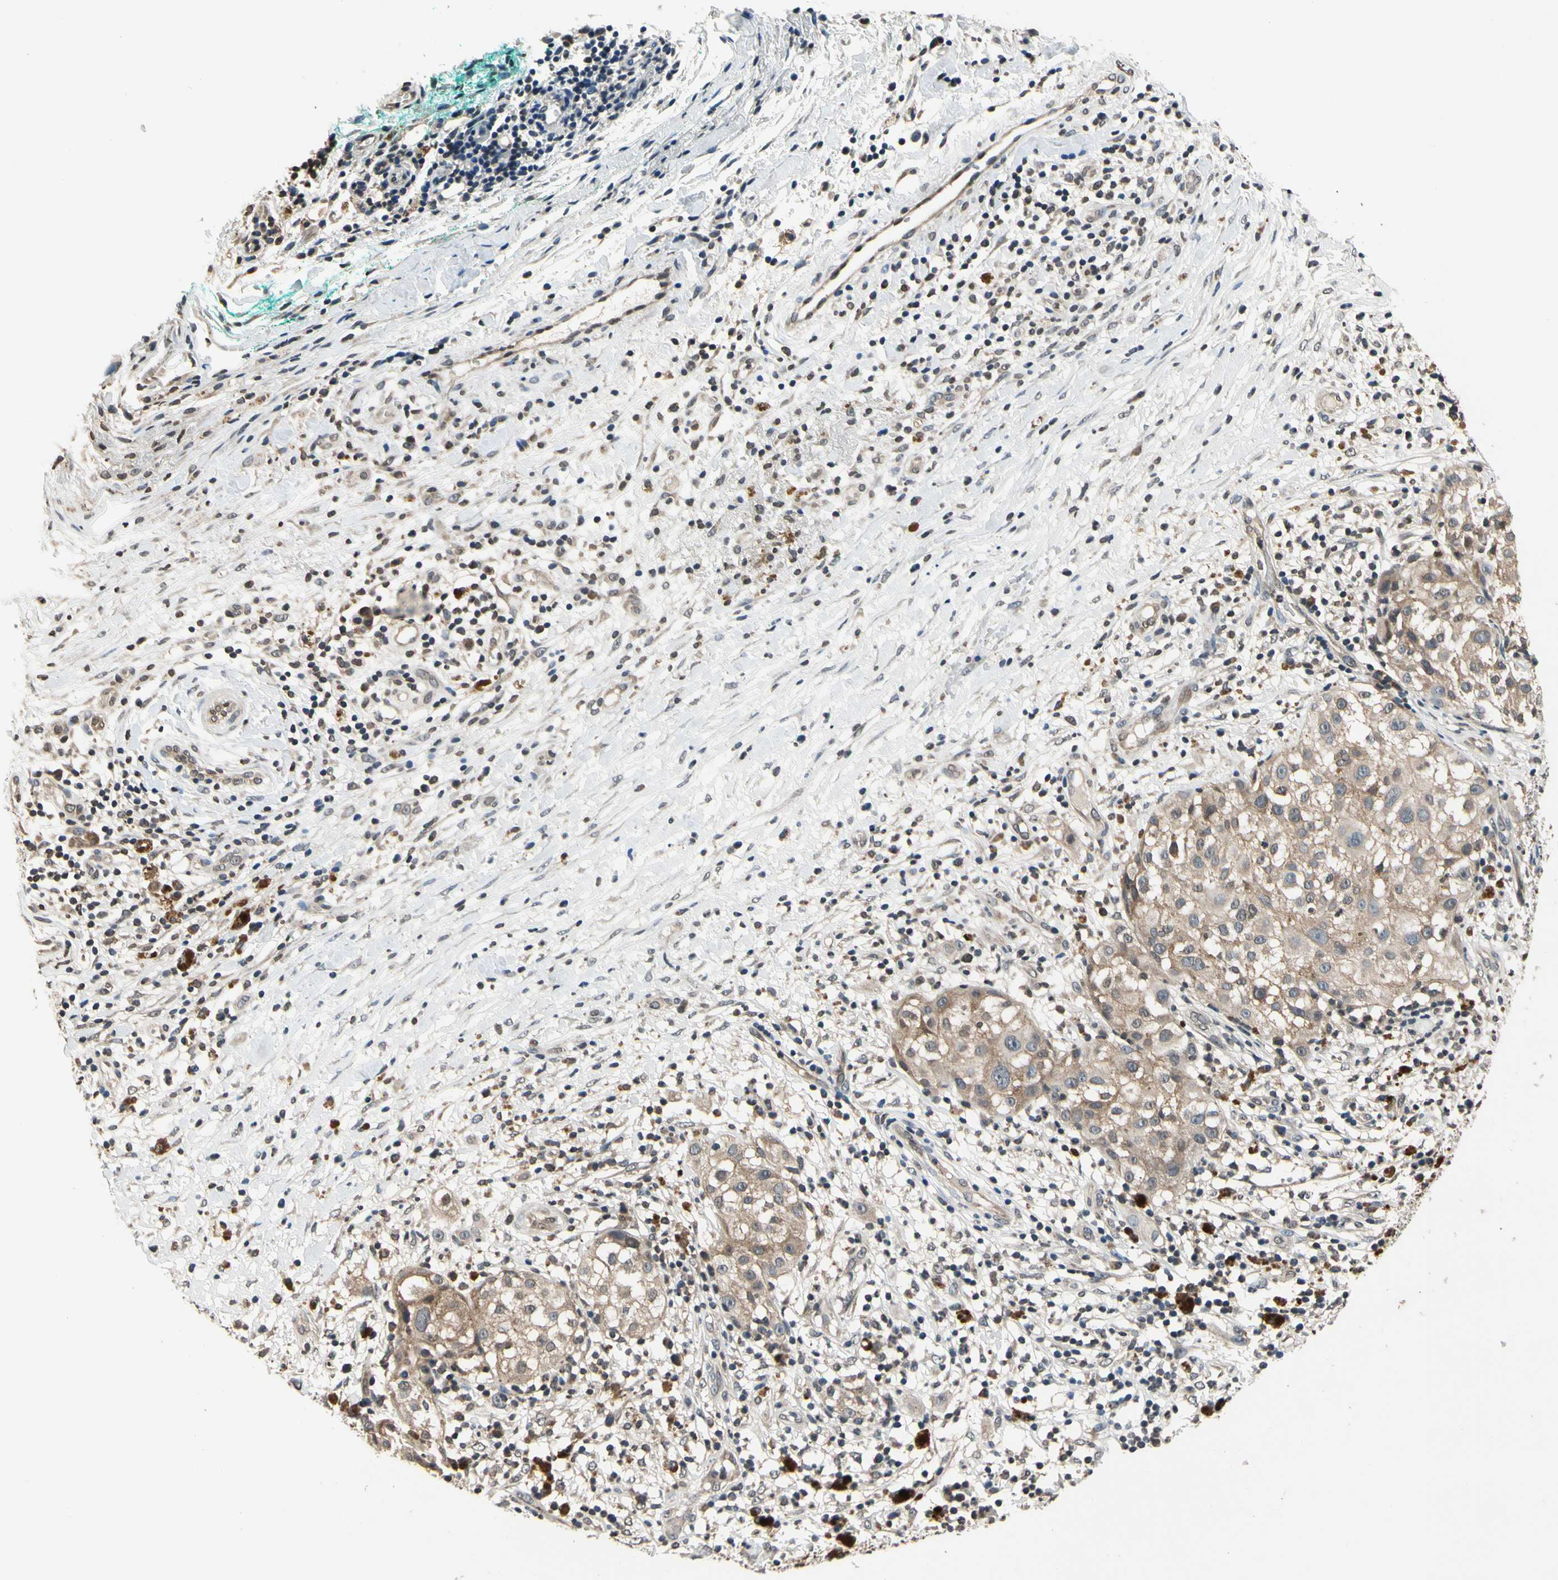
{"staining": {"intensity": "moderate", "quantity": "25%-75%", "location": "cytoplasmic/membranous"}, "tissue": "melanoma", "cell_type": "Tumor cells", "image_type": "cancer", "snomed": [{"axis": "morphology", "description": "Necrosis, NOS"}, {"axis": "morphology", "description": "Malignant melanoma, NOS"}, {"axis": "topography", "description": "Skin"}], "caption": "Protein expression by immunohistochemistry (IHC) shows moderate cytoplasmic/membranous expression in approximately 25%-75% of tumor cells in malignant melanoma.", "gene": "GCLC", "patient": {"sex": "female", "age": 87}}